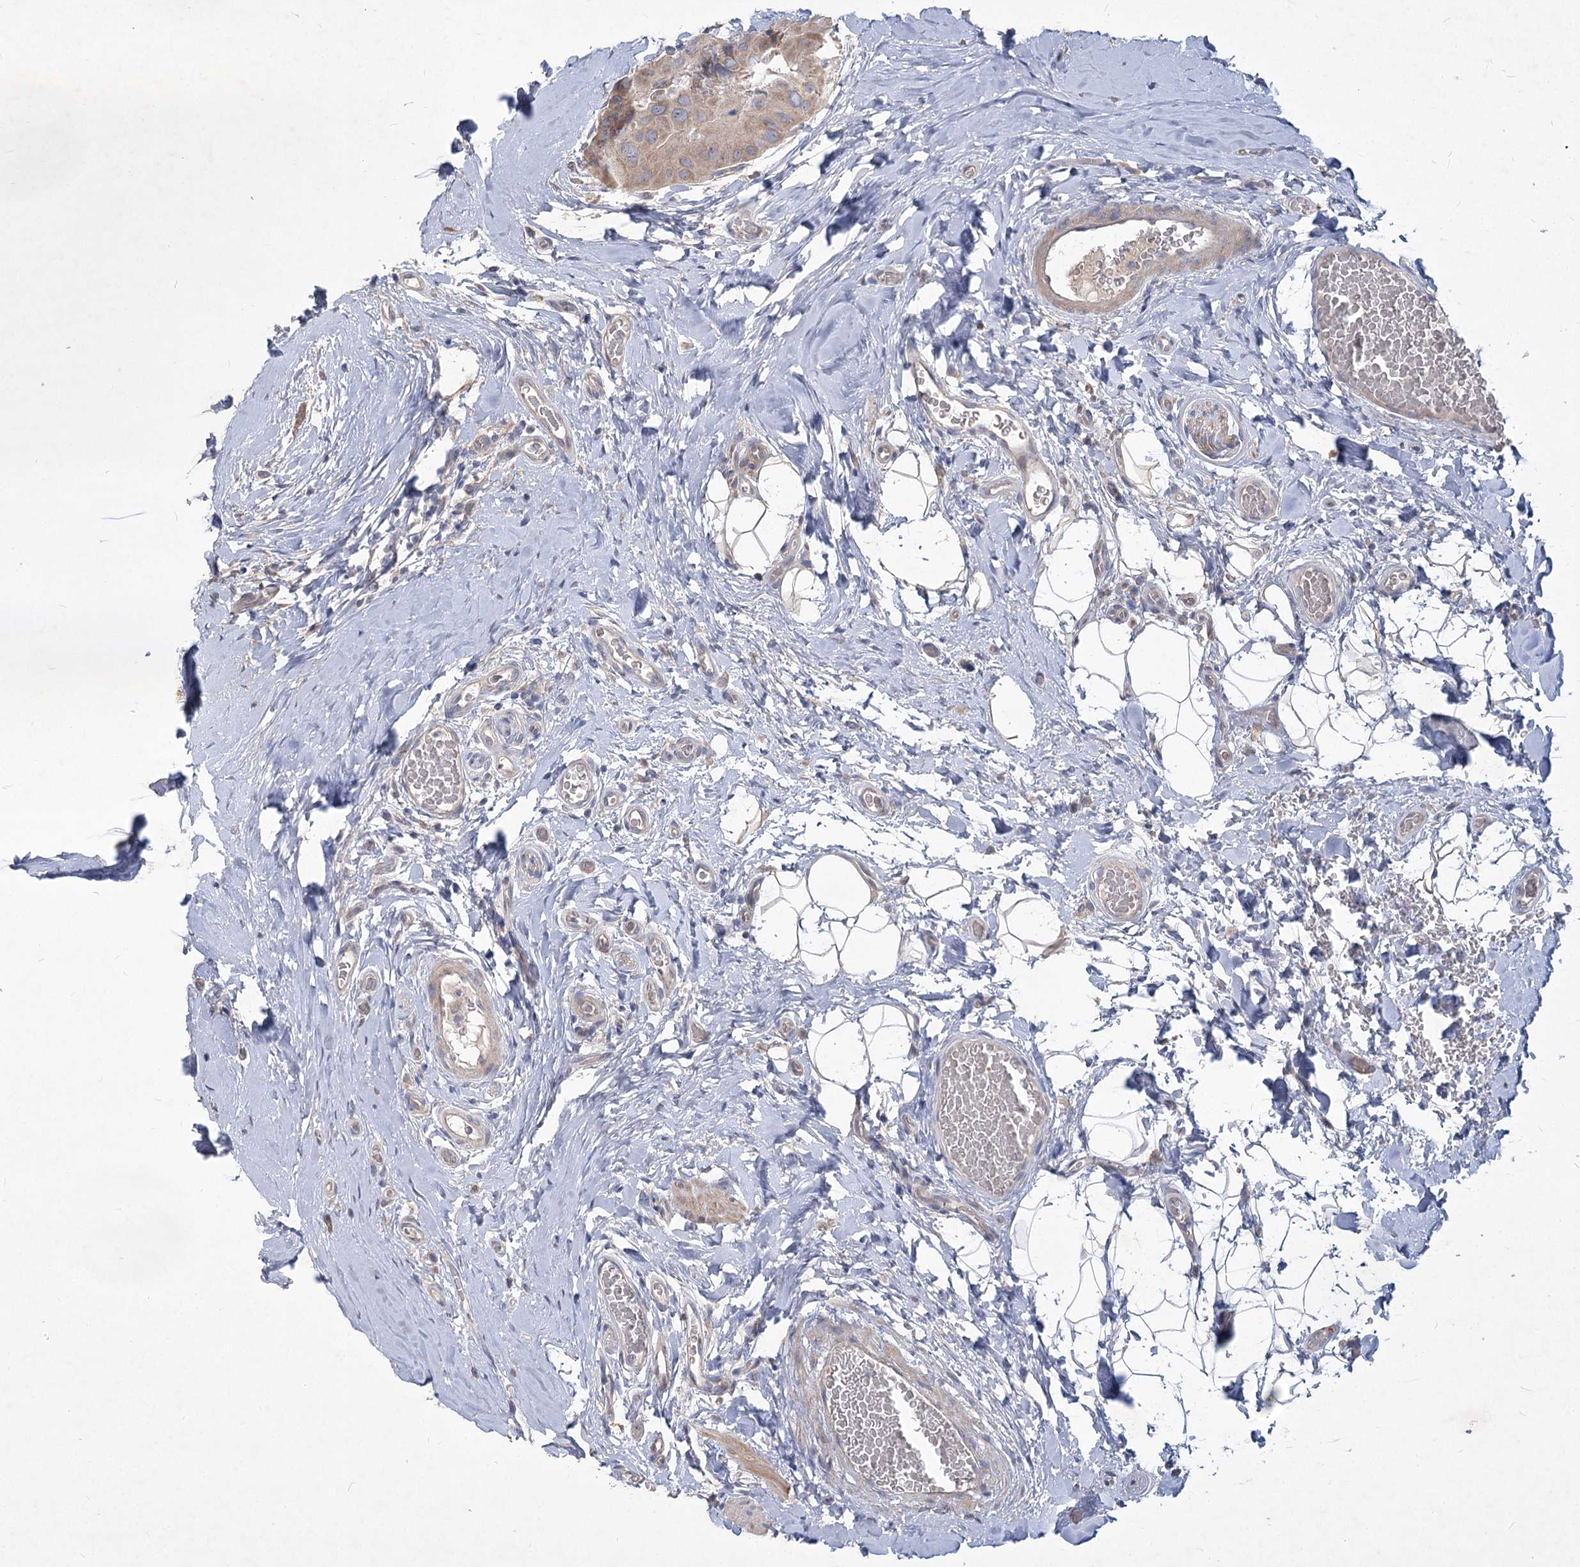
{"staining": {"intensity": "weak", "quantity": ">75%", "location": "cytoplasmic/membranous"}, "tissue": "thyroid cancer", "cell_type": "Tumor cells", "image_type": "cancer", "snomed": [{"axis": "morphology", "description": "Papillary adenocarcinoma, NOS"}, {"axis": "topography", "description": "Thyroid gland"}], "caption": "DAB (3,3'-diaminobenzidine) immunohistochemical staining of thyroid papillary adenocarcinoma demonstrates weak cytoplasmic/membranous protein expression in about >75% of tumor cells.", "gene": "RIN2", "patient": {"sex": "male", "age": 33}}